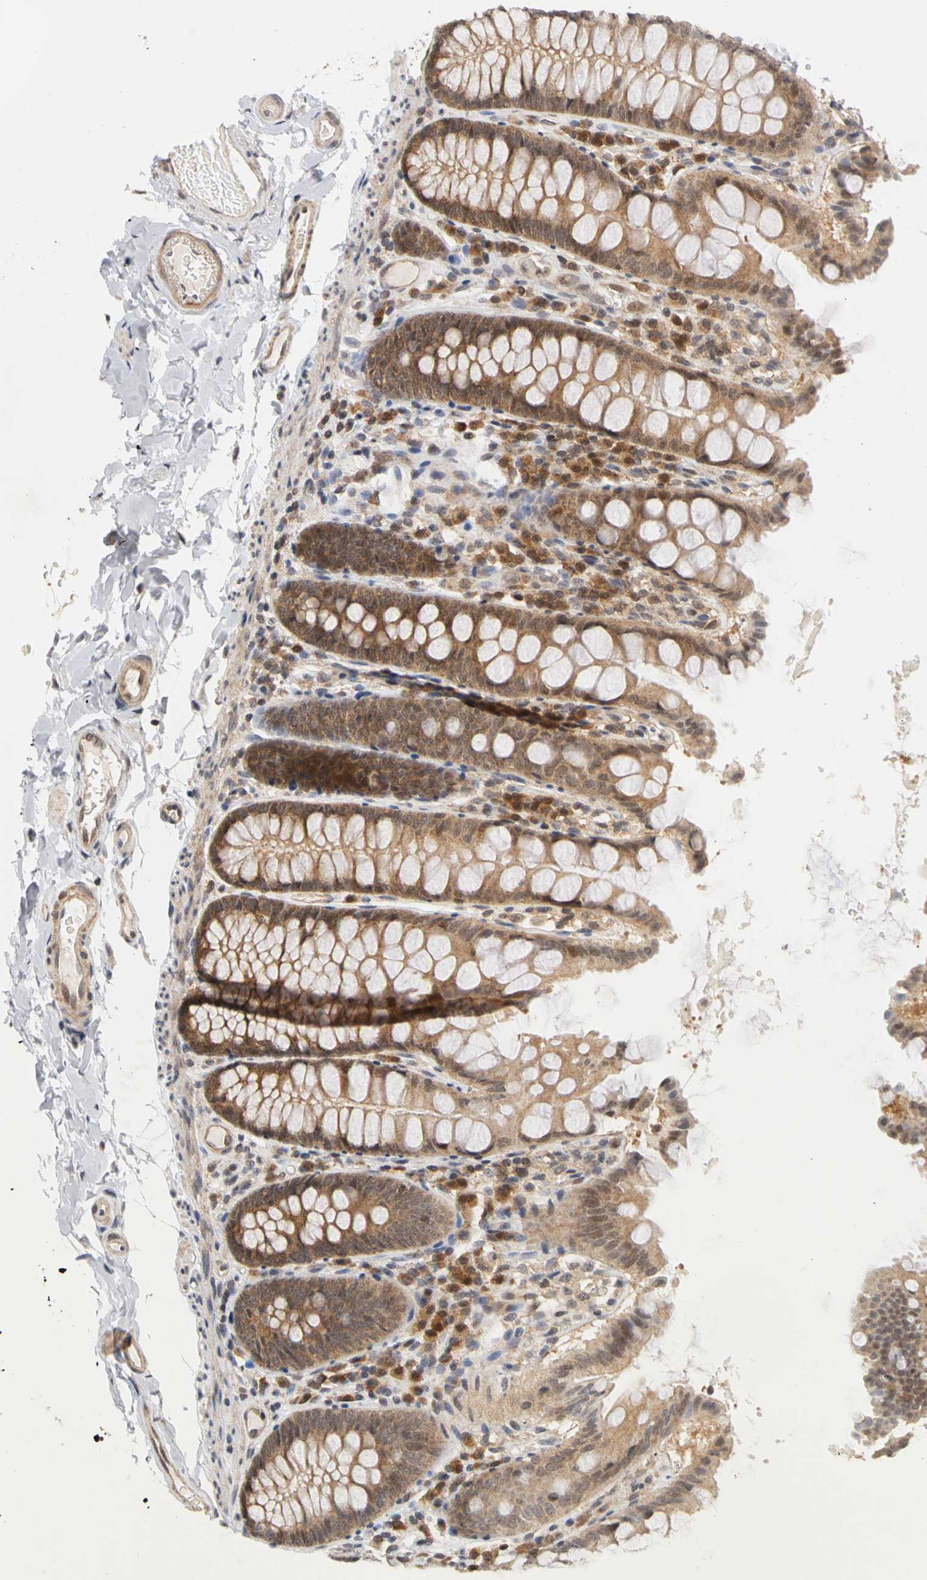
{"staining": {"intensity": "moderate", "quantity": ">75%", "location": "cytoplasmic/membranous,nuclear"}, "tissue": "colon", "cell_type": "Endothelial cells", "image_type": "normal", "snomed": [{"axis": "morphology", "description": "Normal tissue, NOS"}, {"axis": "topography", "description": "Colon"}], "caption": "Endothelial cells reveal medium levels of moderate cytoplasmic/membranous,nuclear expression in about >75% of cells in normal human colon.", "gene": "UBE2M", "patient": {"sex": "female", "age": 61}}